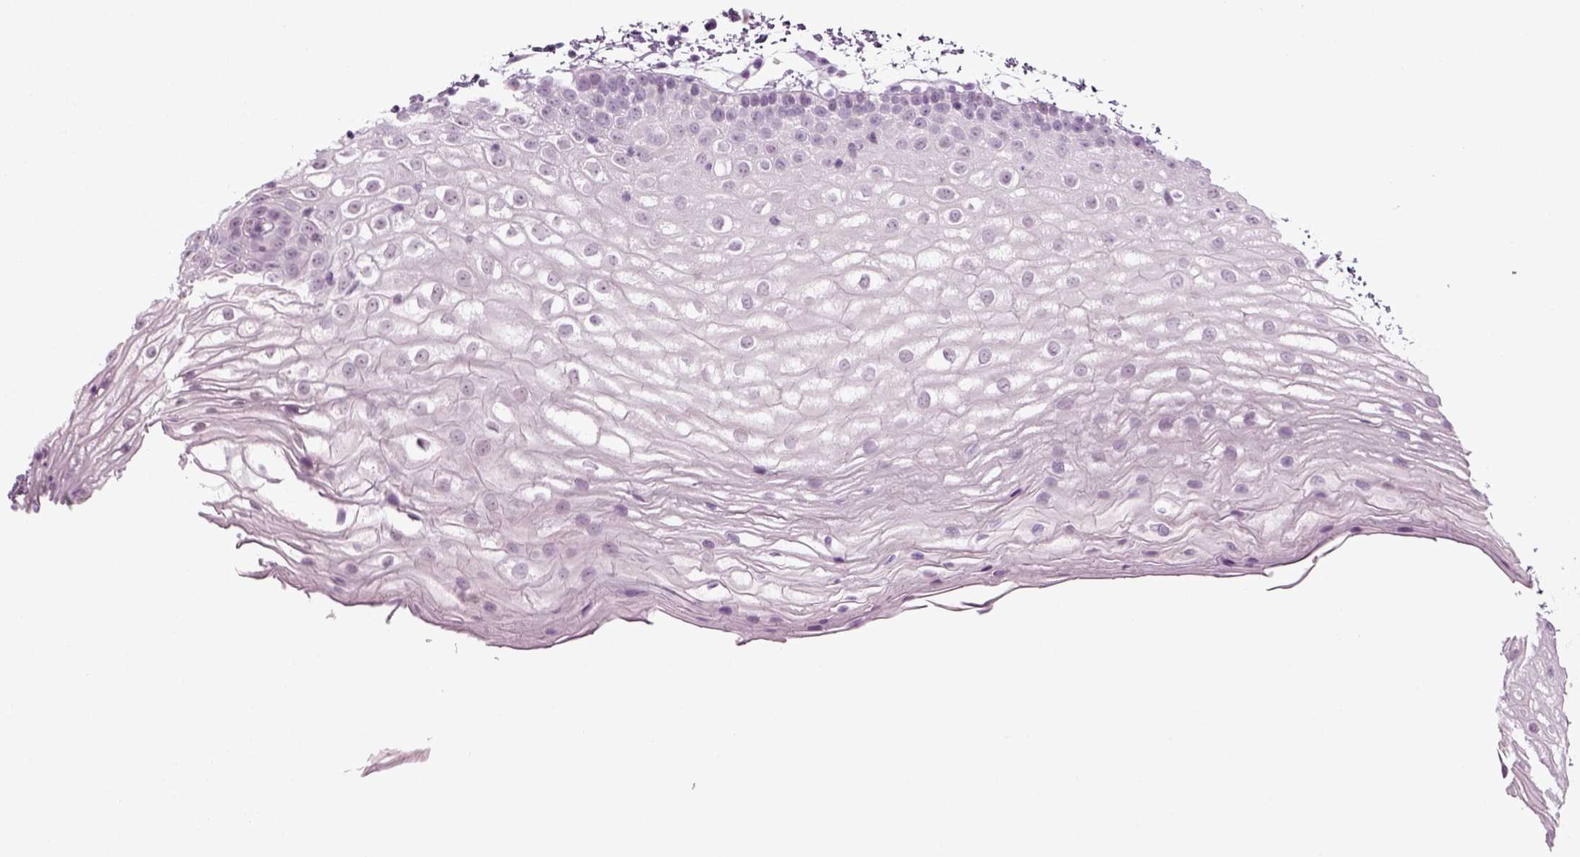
{"staining": {"intensity": "negative", "quantity": "none", "location": "none"}, "tissue": "oral mucosa", "cell_type": "Squamous epithelial cells", "image_type": "normal", "snomed": [{"axis": "morphology", "description": "Normal tissue, NOS"}, {"axis": "topography", "description": "Oral tissue"}], "caption": "This image is of unremarkable oral mucosa stained with immunohistochemistry (IHC) to label a protein in brown with the nuclei are counter-stained blue. There is no positivity in squamous epithelial cells. (DAB immunohistochemistry (IHC) visualized using brightfield microscopy, high magnification).", "gene": "ZC2HC1C", "patient": {"sex": "male", "age": 72}}